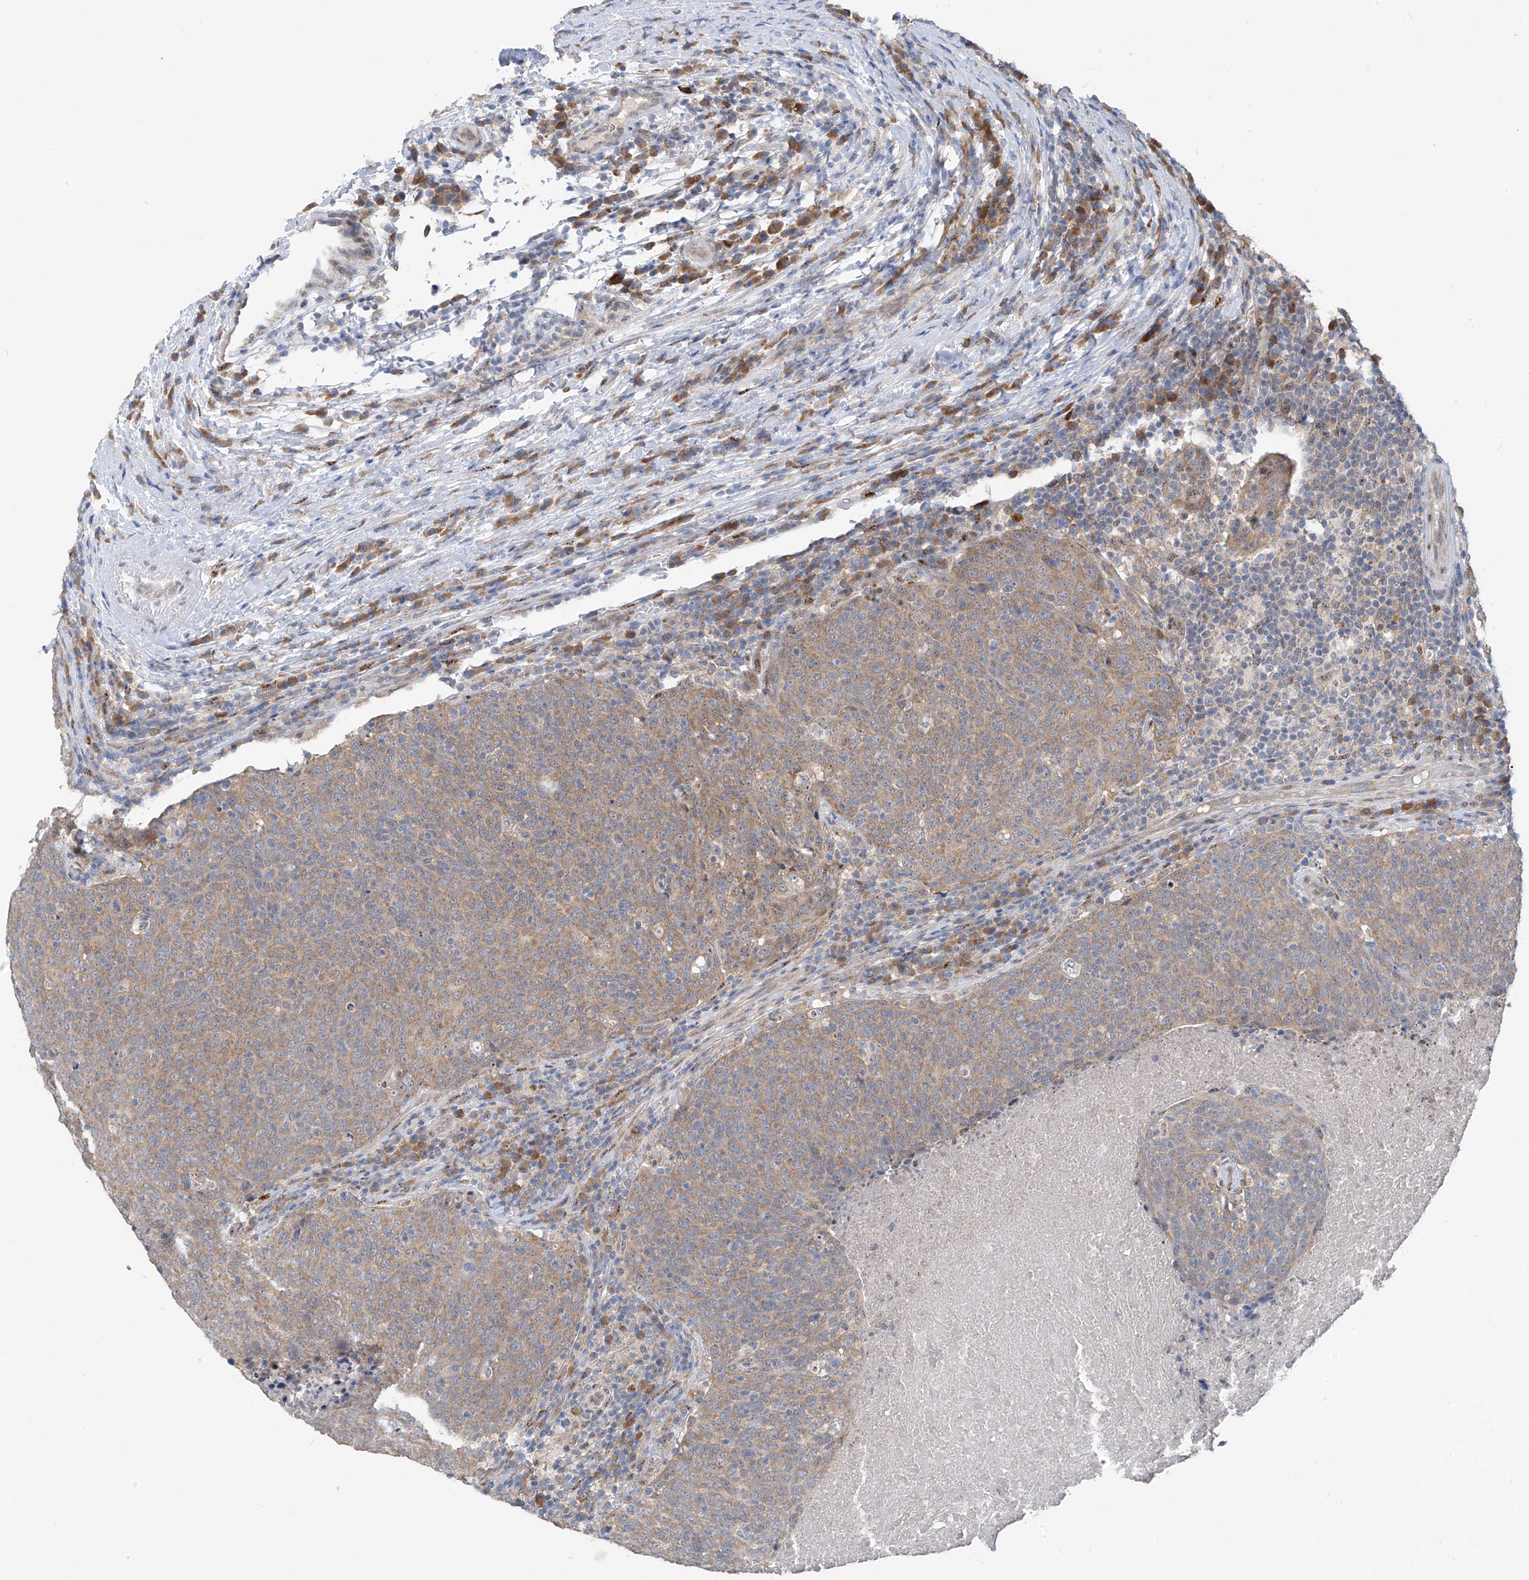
{"staining": {"intensity": "moderate", "quantity": "25%-75%", "location": "cytoplasmic/membranous"}, "tissue": "head and neck cancer", "cell_type": "Tumor cells", "image_type": "cancer", "snomed": [{"axis": "morphology", "description": "Squamous cell carcinoma, NOS"}, {"axis": "morphology", "description": "Squamous cell carcinoma, metastatic, NOS"}, {"axis": "topography", "description": "Lymph node"}, {"axis": "topography", "description": "Head-Neck"}], "caption": "A medium amount of moderate cytoplasmic/membranous expression is identified in about 25%-75% of tumor cells in head and neck cancer tissue.", "gene": "RPL4", "patient": {"sex": "male", "age": 62}}